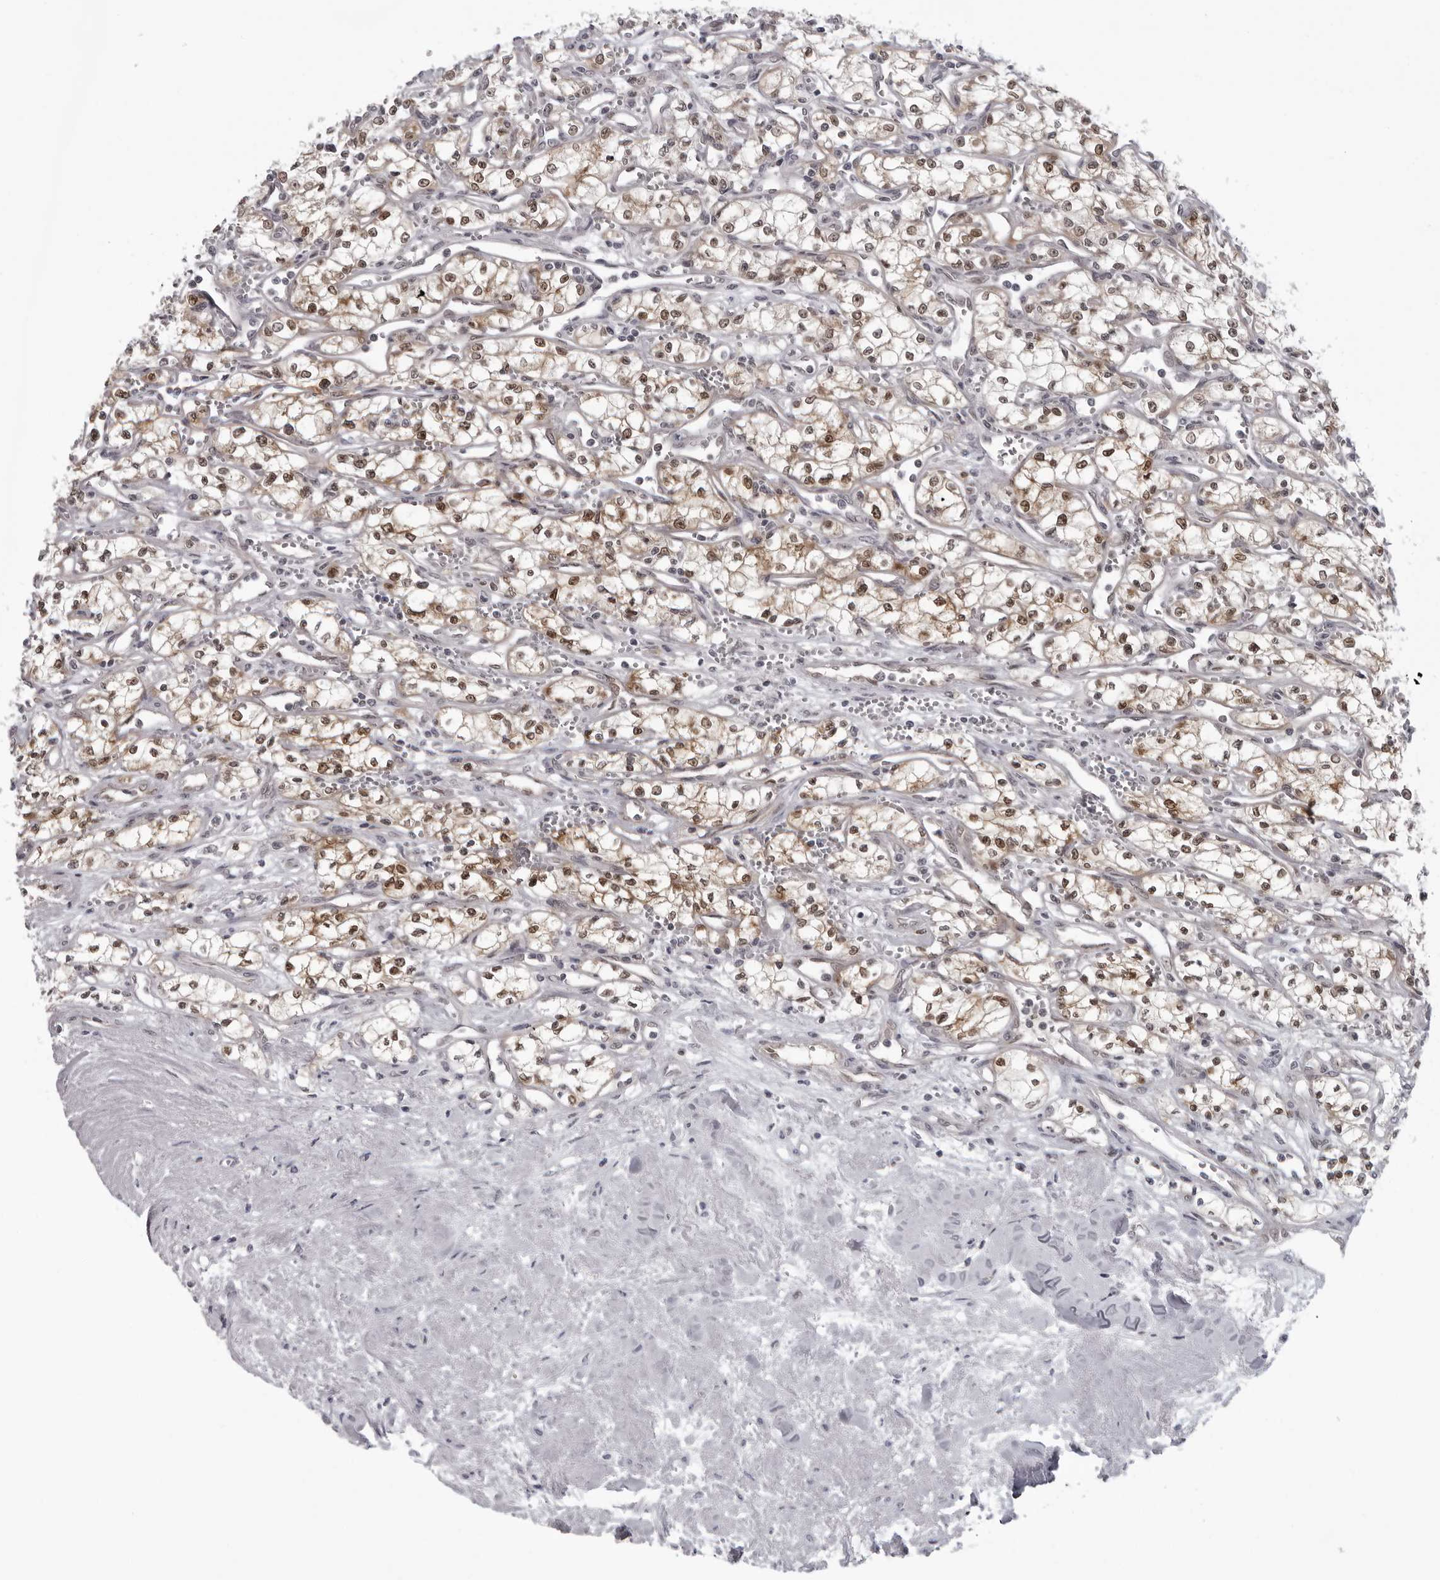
{"staining": {"intensity": "moderate", "quantity": ">75%", "location": "cytoplasmic/membranous,nuclear"}, "tissue": "renal cancer", "cell_type": "Tumor cells", "image_type": "cancer", "snomed": [{"axis": "morphology", "description": "Adenocarcinoma, NOS"}, {"axis": "topography", "description": "Kidney"}], "caption": "Renal cancer (adenocarcinoma) stained with a brown dye exhibits moderate cytoplasmic/membranous and nuclear positive staining in about >75% of tumor cells.", "gene": "MAPK12", "patient": {"sex": "male", "age": 59}}